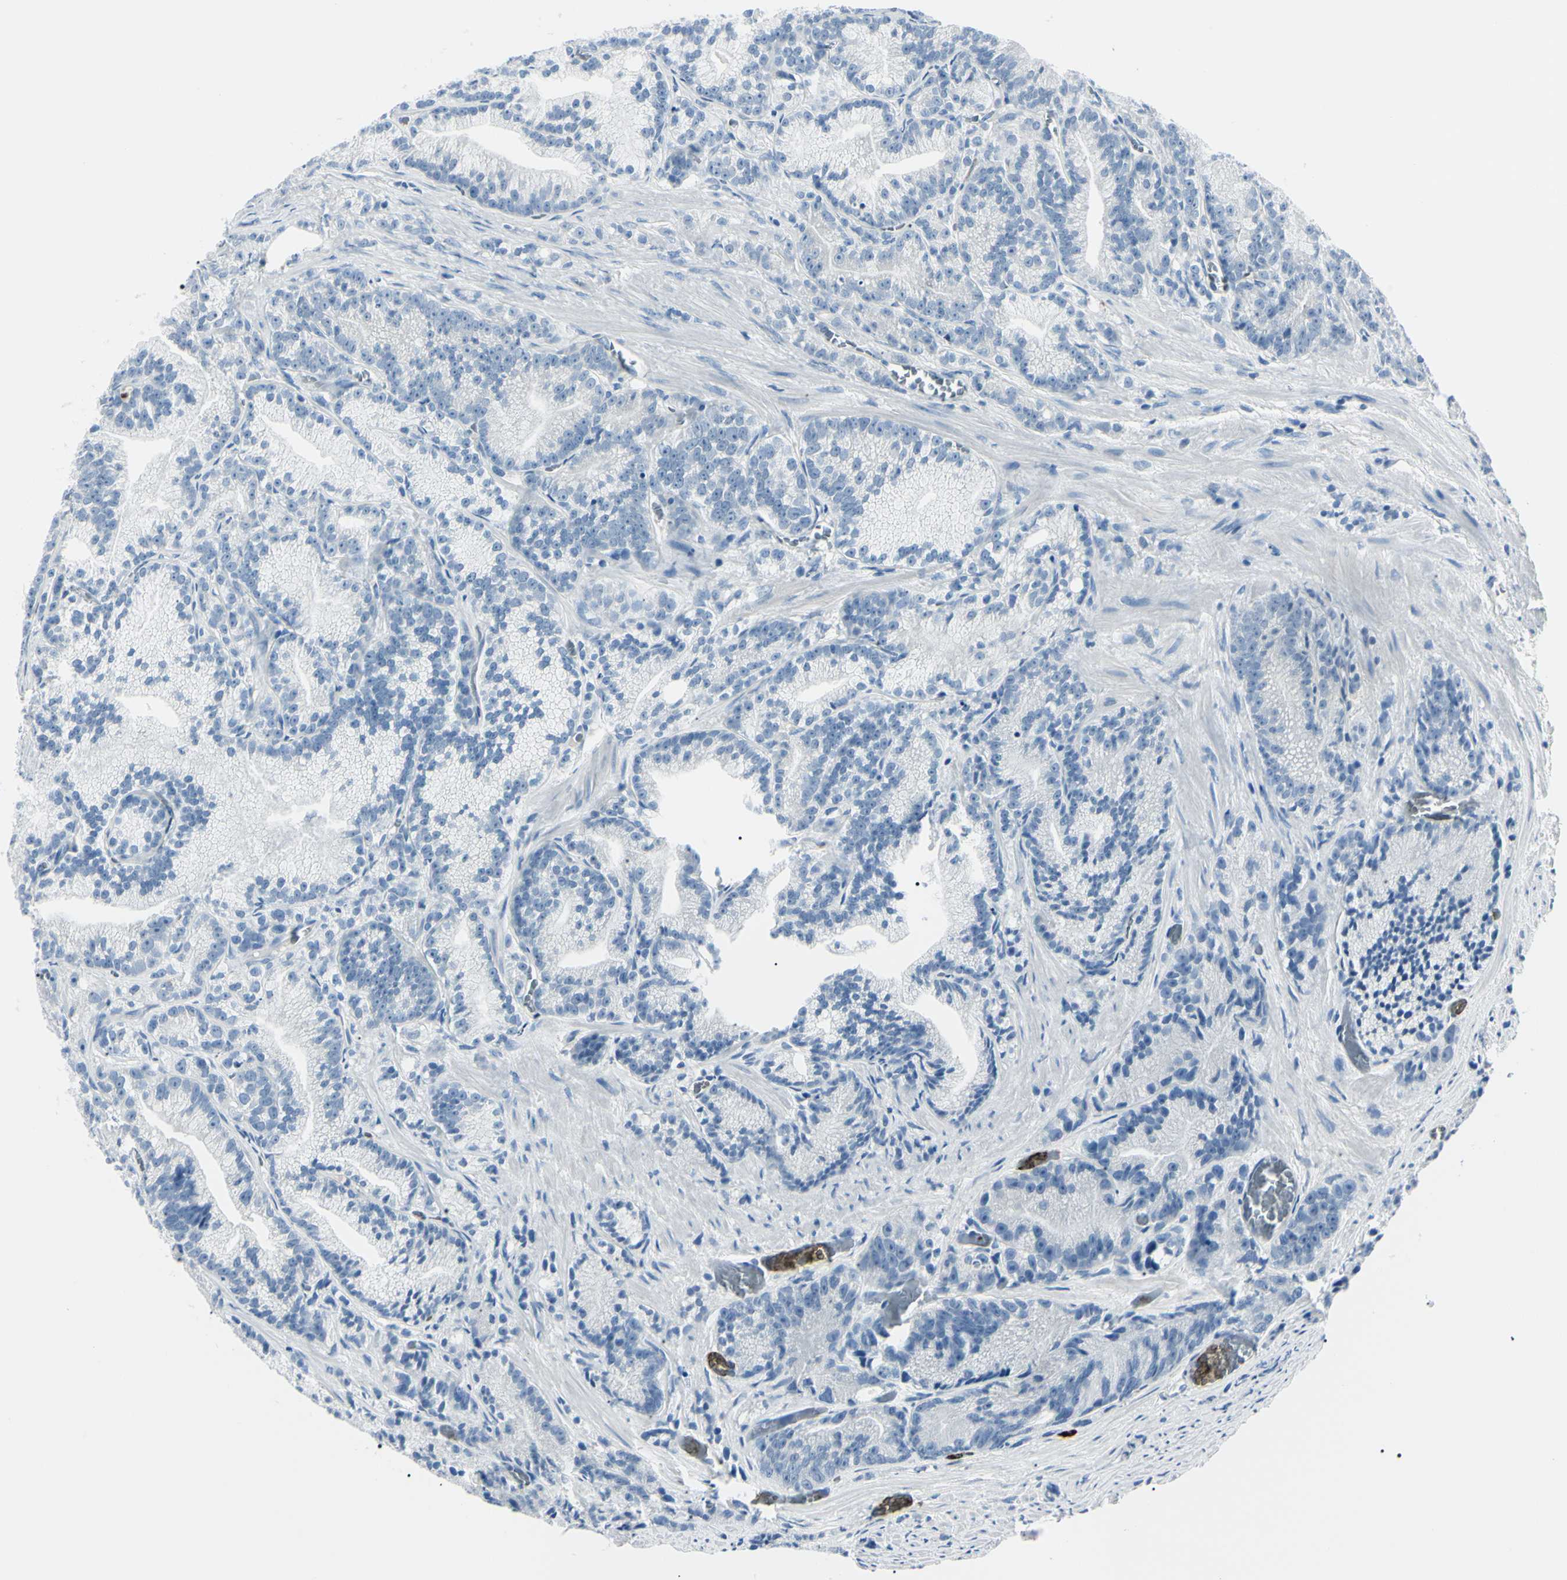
{"staining": {"intensity": "negative", "quantity": "none", "location": "none"}, "tissue": "prostate cancer", "cell_type": "Tumor cells", "image_type": "cancer", "snomed": [{"axis": "morphology", "description": "Adenocarcinoma, Low grade"}, {"axis": "topography", "description": "Prostate"}], "caption": "DAB immunohistochemical staining of human prostate cancer shows no significant expression in tumor cells.", "gene": "CA2", "patient": {"sex": "male", "age": 89}}